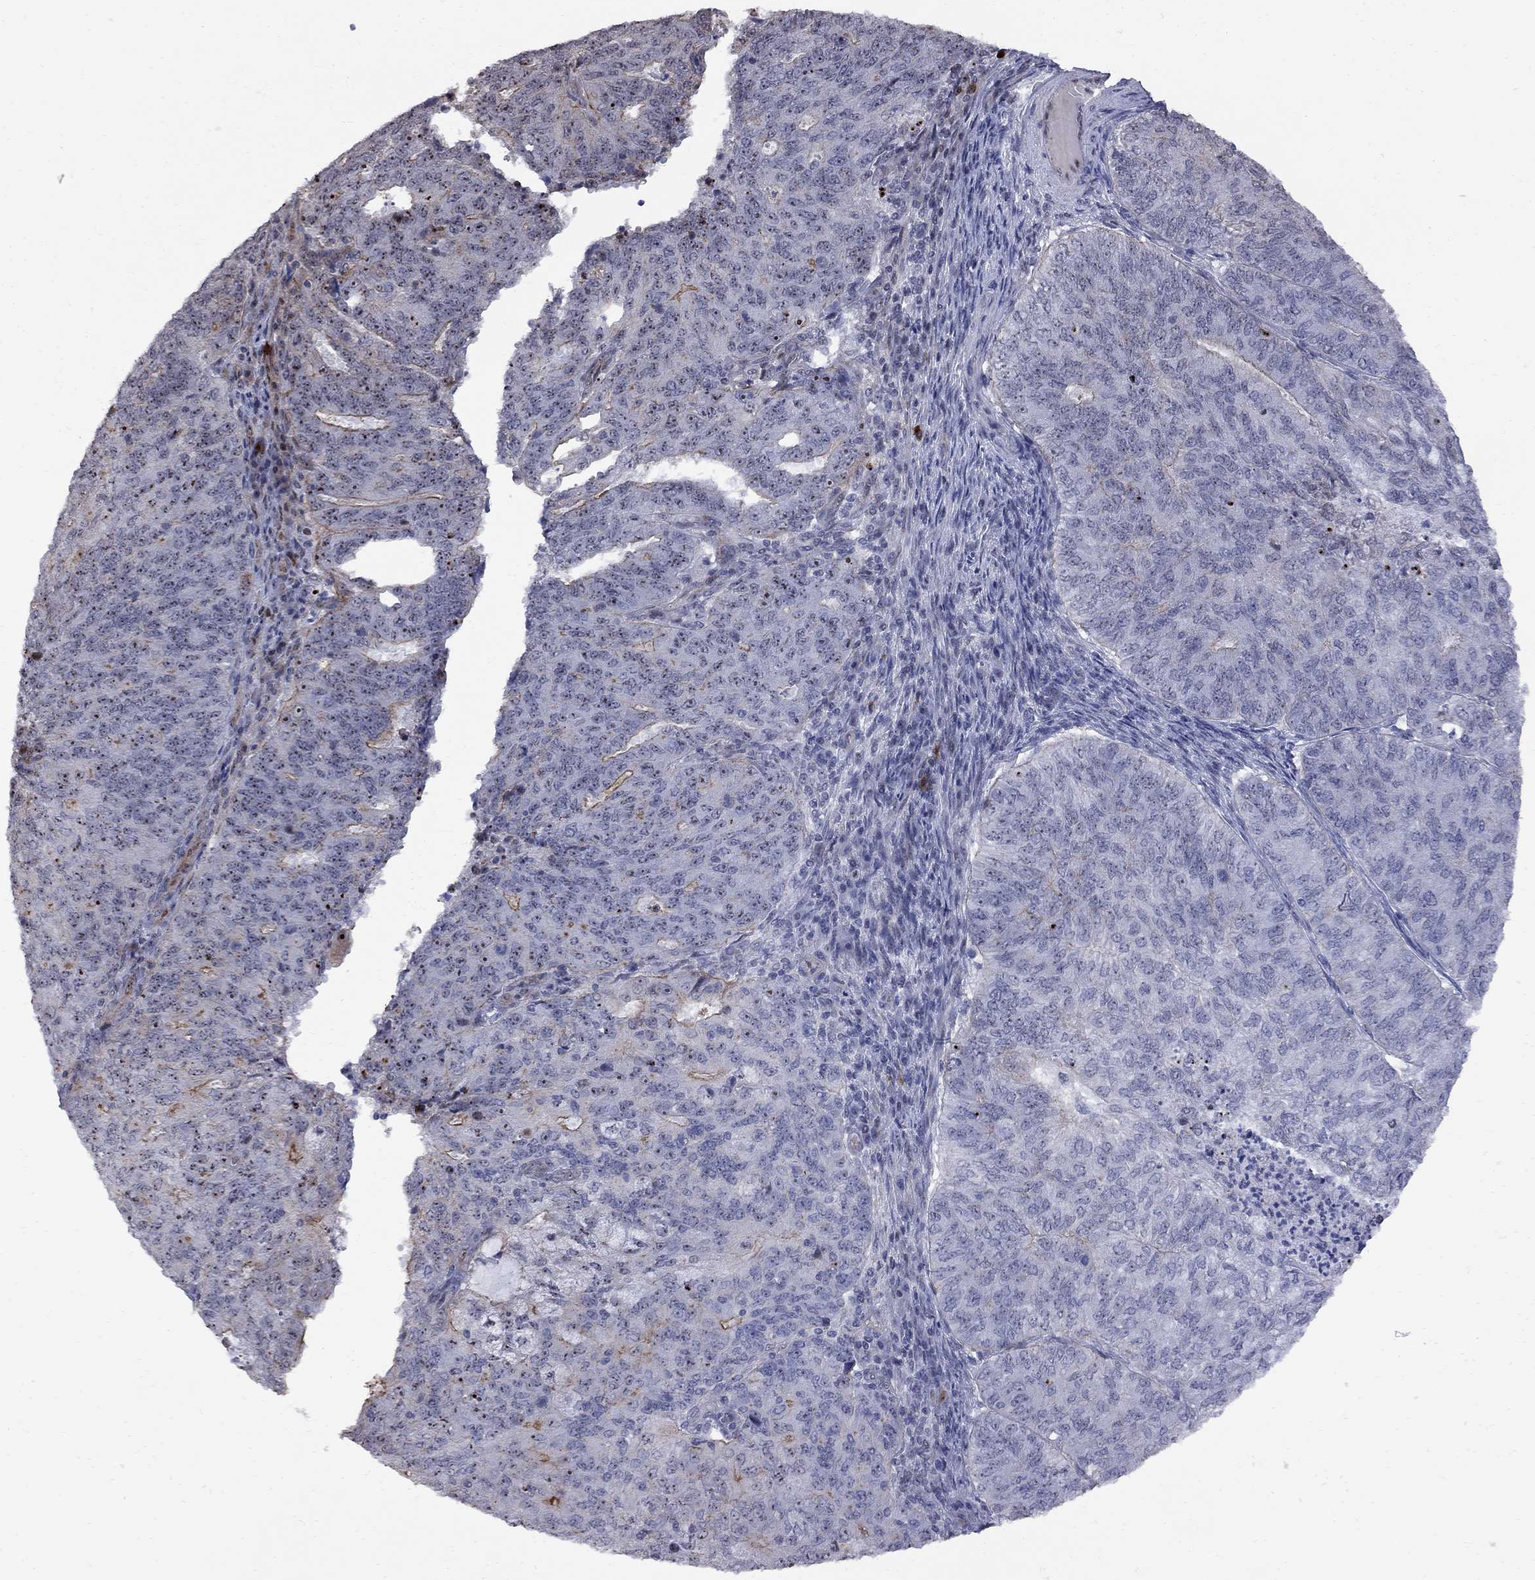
{"staining": {"intensity": "negative", "quantity": "none", "location": "none"}, "tissue": "endometrial cancer", "cell_type": "Tumor cells", "image_type": "cancer", "snomed": [{"axis": "morphology", "description": "Adenocarcinoma, NOS"}, {"axis": "topography", "description": "Endometrium"}], "caption": "Endometrial cancer (adenocarcinoma) was stained to show a protein in brown. There is no significant staining in tumor cells. (Stains: DAB immunohistochemistry with hematoxylin counter stain, Microscopy: brightfield microscopy at high magnification).", "gene": "DHX33", "patient": {"sex": "female", "age": 82}}